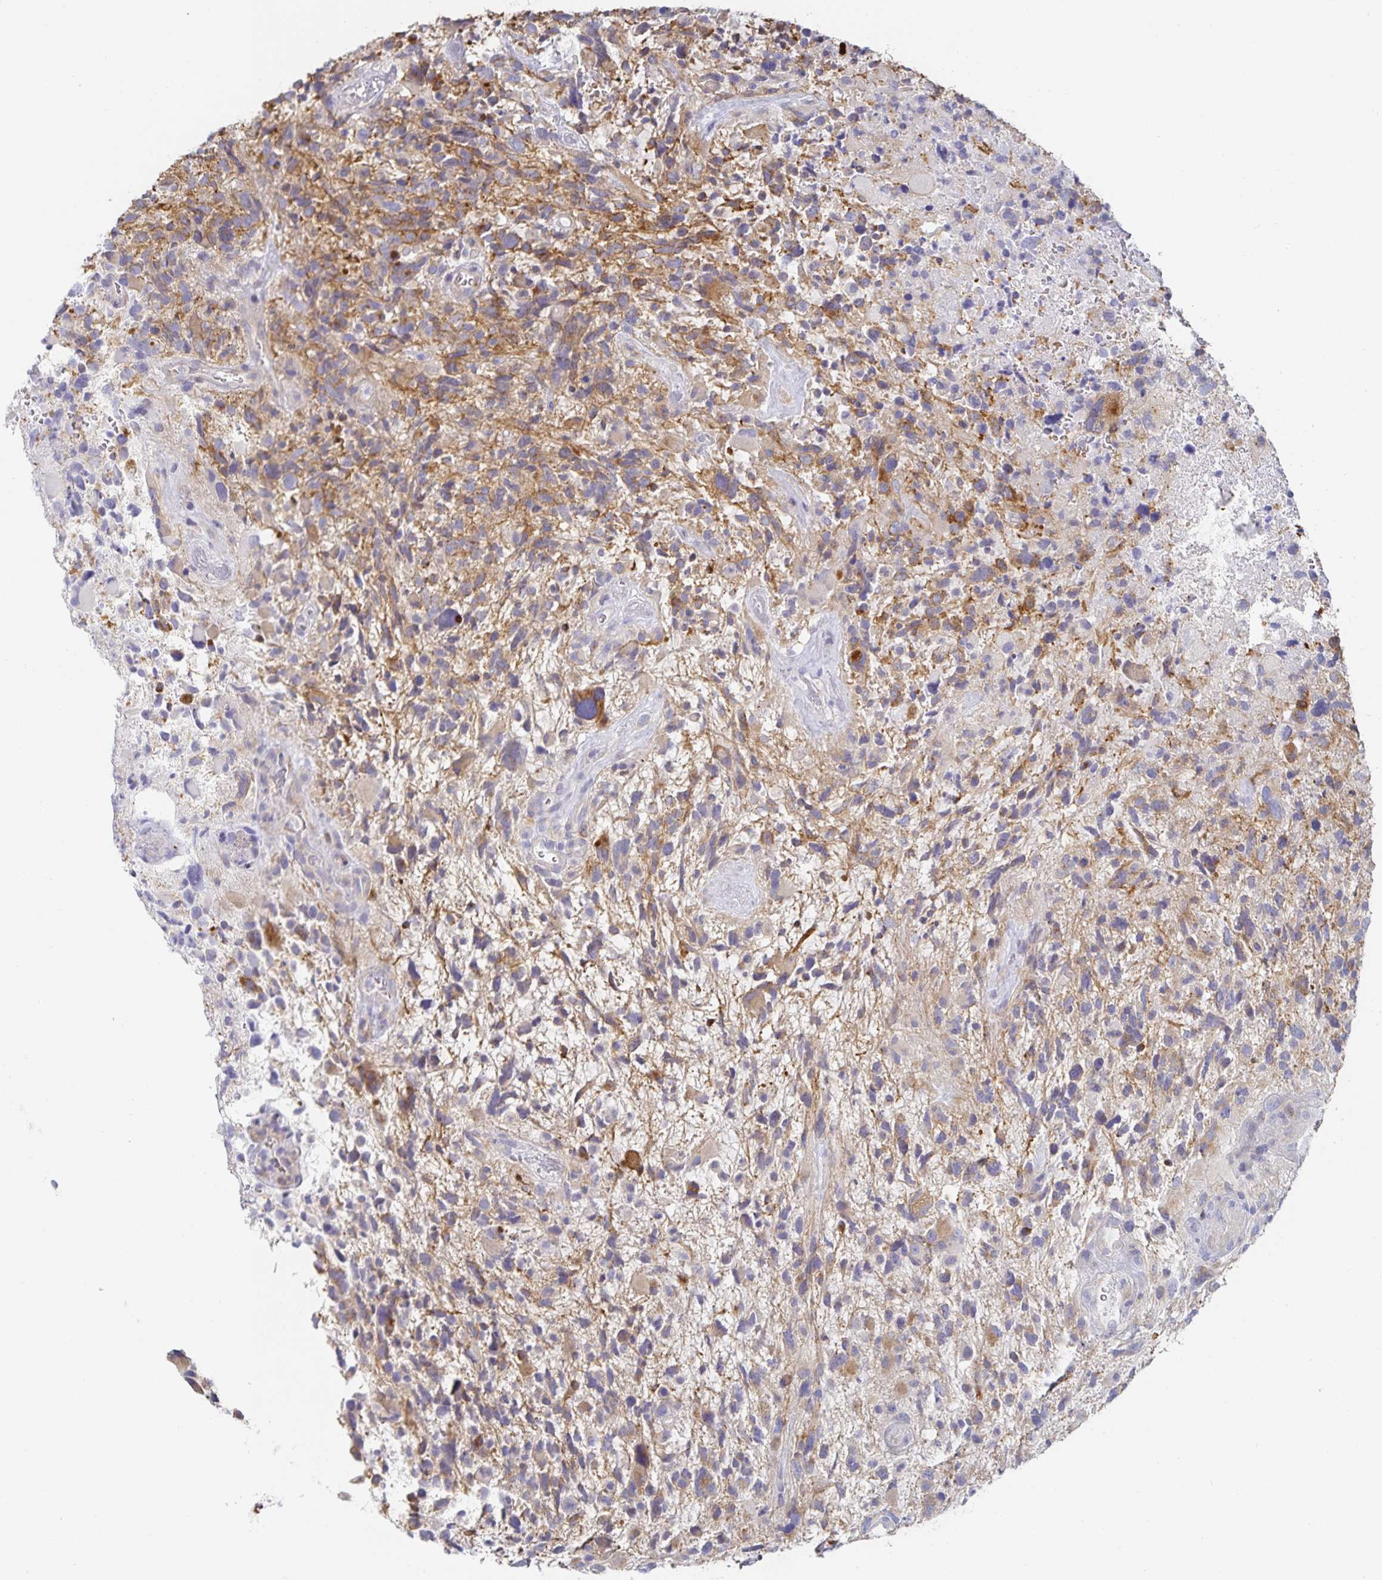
{"staining": {"intensity": "moderate", "quantity": "<25%", "location": "cytoplasmic/membranous"}, "tissue": "glioma", "cell_type": "Tumor cells", "image_type": "cancer", "snomed": [{"axis": "morphology", "description": "Glioma, malignant, High grade"}, {"axis": "topography", "description": "Brain"}], "caption": "Glioma stained with DAB (3,3'-diaminobenzidine) immunohistochemistry reveals low levels of moderate cytoplasmic/membranous expression in about <25% of tumor cells.", "gene": "SFTPA1", "patient": {"sex": "female", "age": 71}}